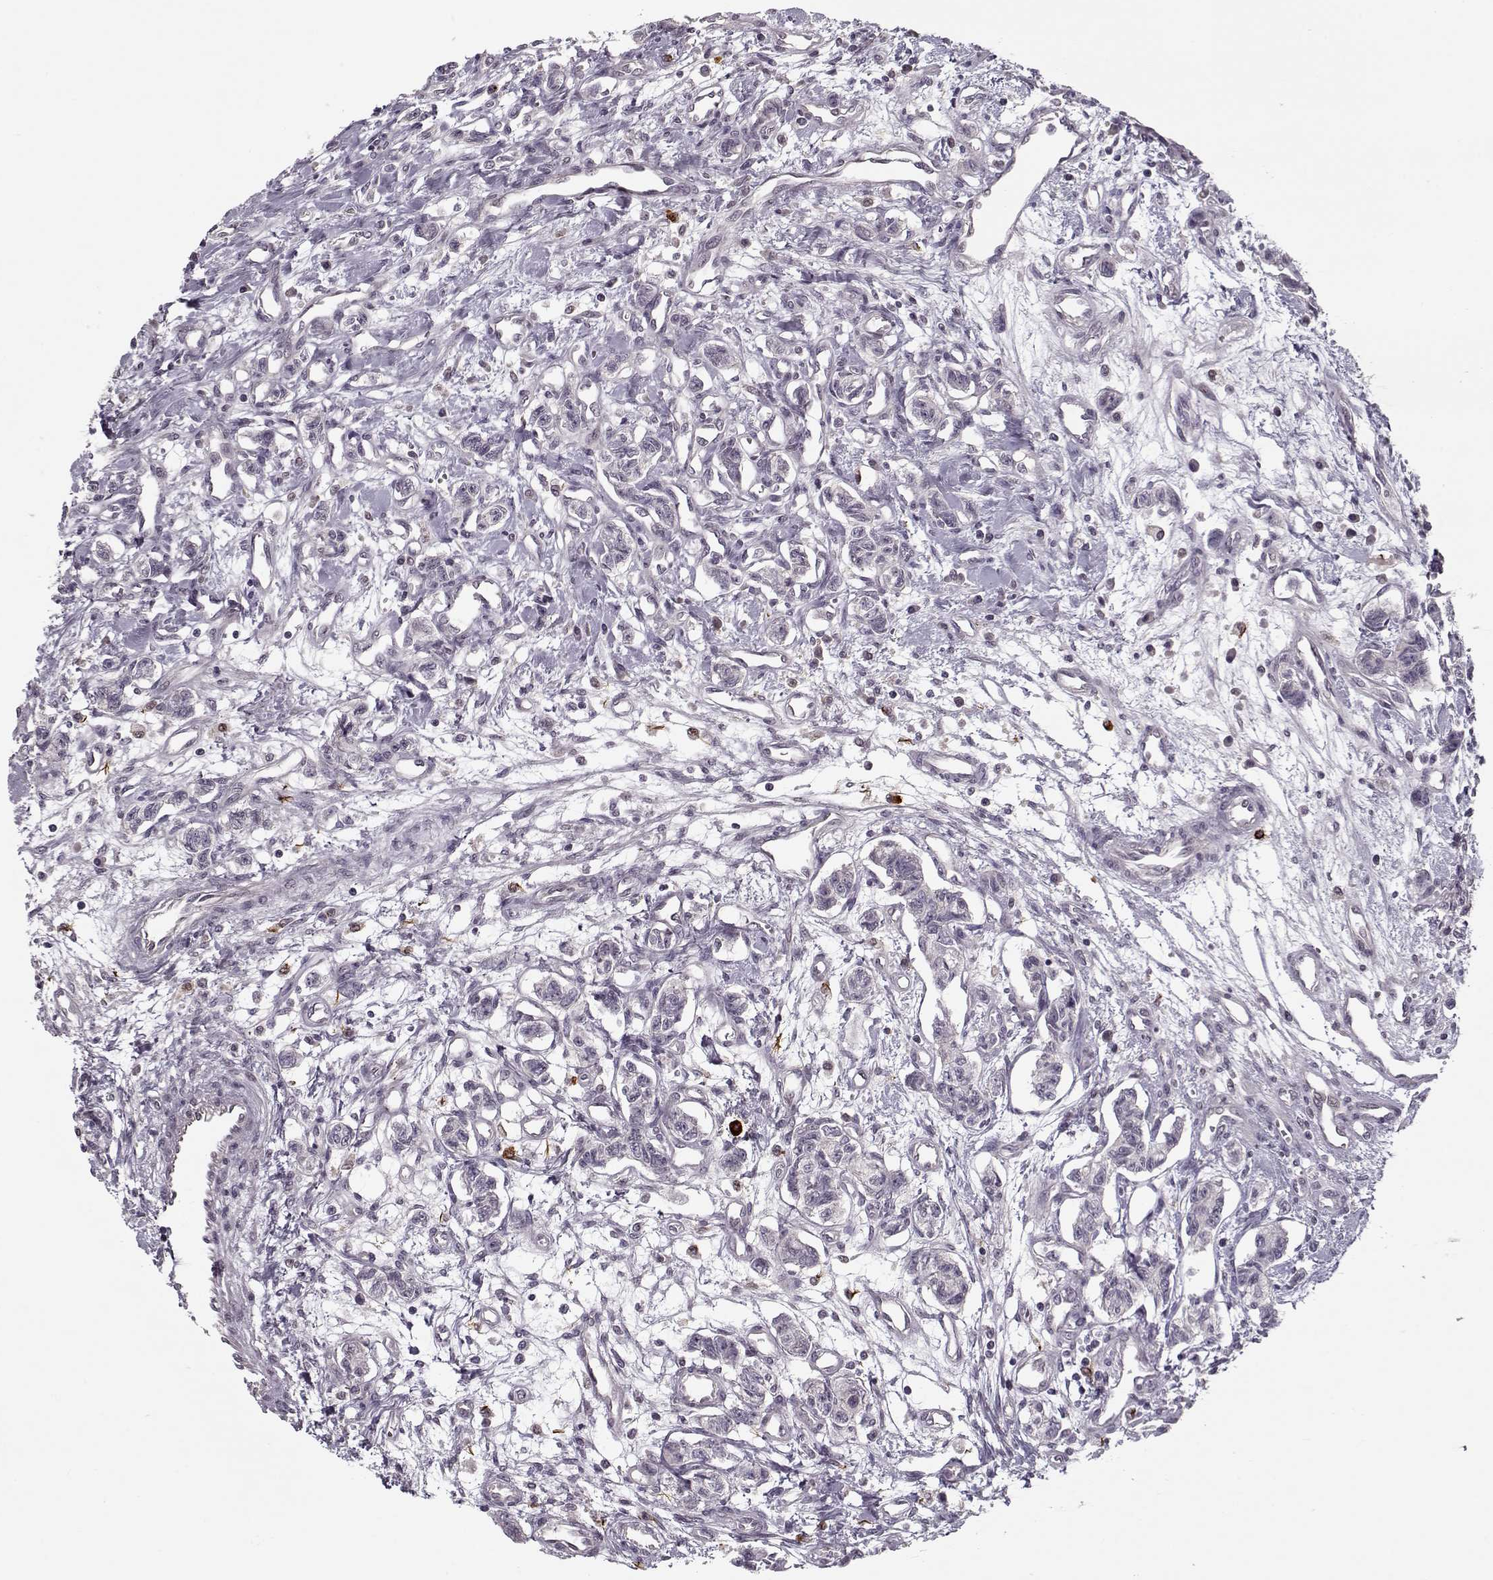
{"staining": {"intensity": "negative", "quantity": "none", "location": "none"}, "tissue": "carcinoid", "cell_type": "Tumor cells", "image_type": "cancer", "snomed": [{"axis": "morphology", "description": "Carcinoid, malignant, NOS"}, {"axis": "topography", "description": "Kidney"}], "caption": "DAB immunohistochemical staining of human carcinoid reveals no significant positivity in tumor cells. (DAB immunohistochemistry, high magnification).", "gene": "DNAI3", "patient": {"sex": "female", "age": 41}}